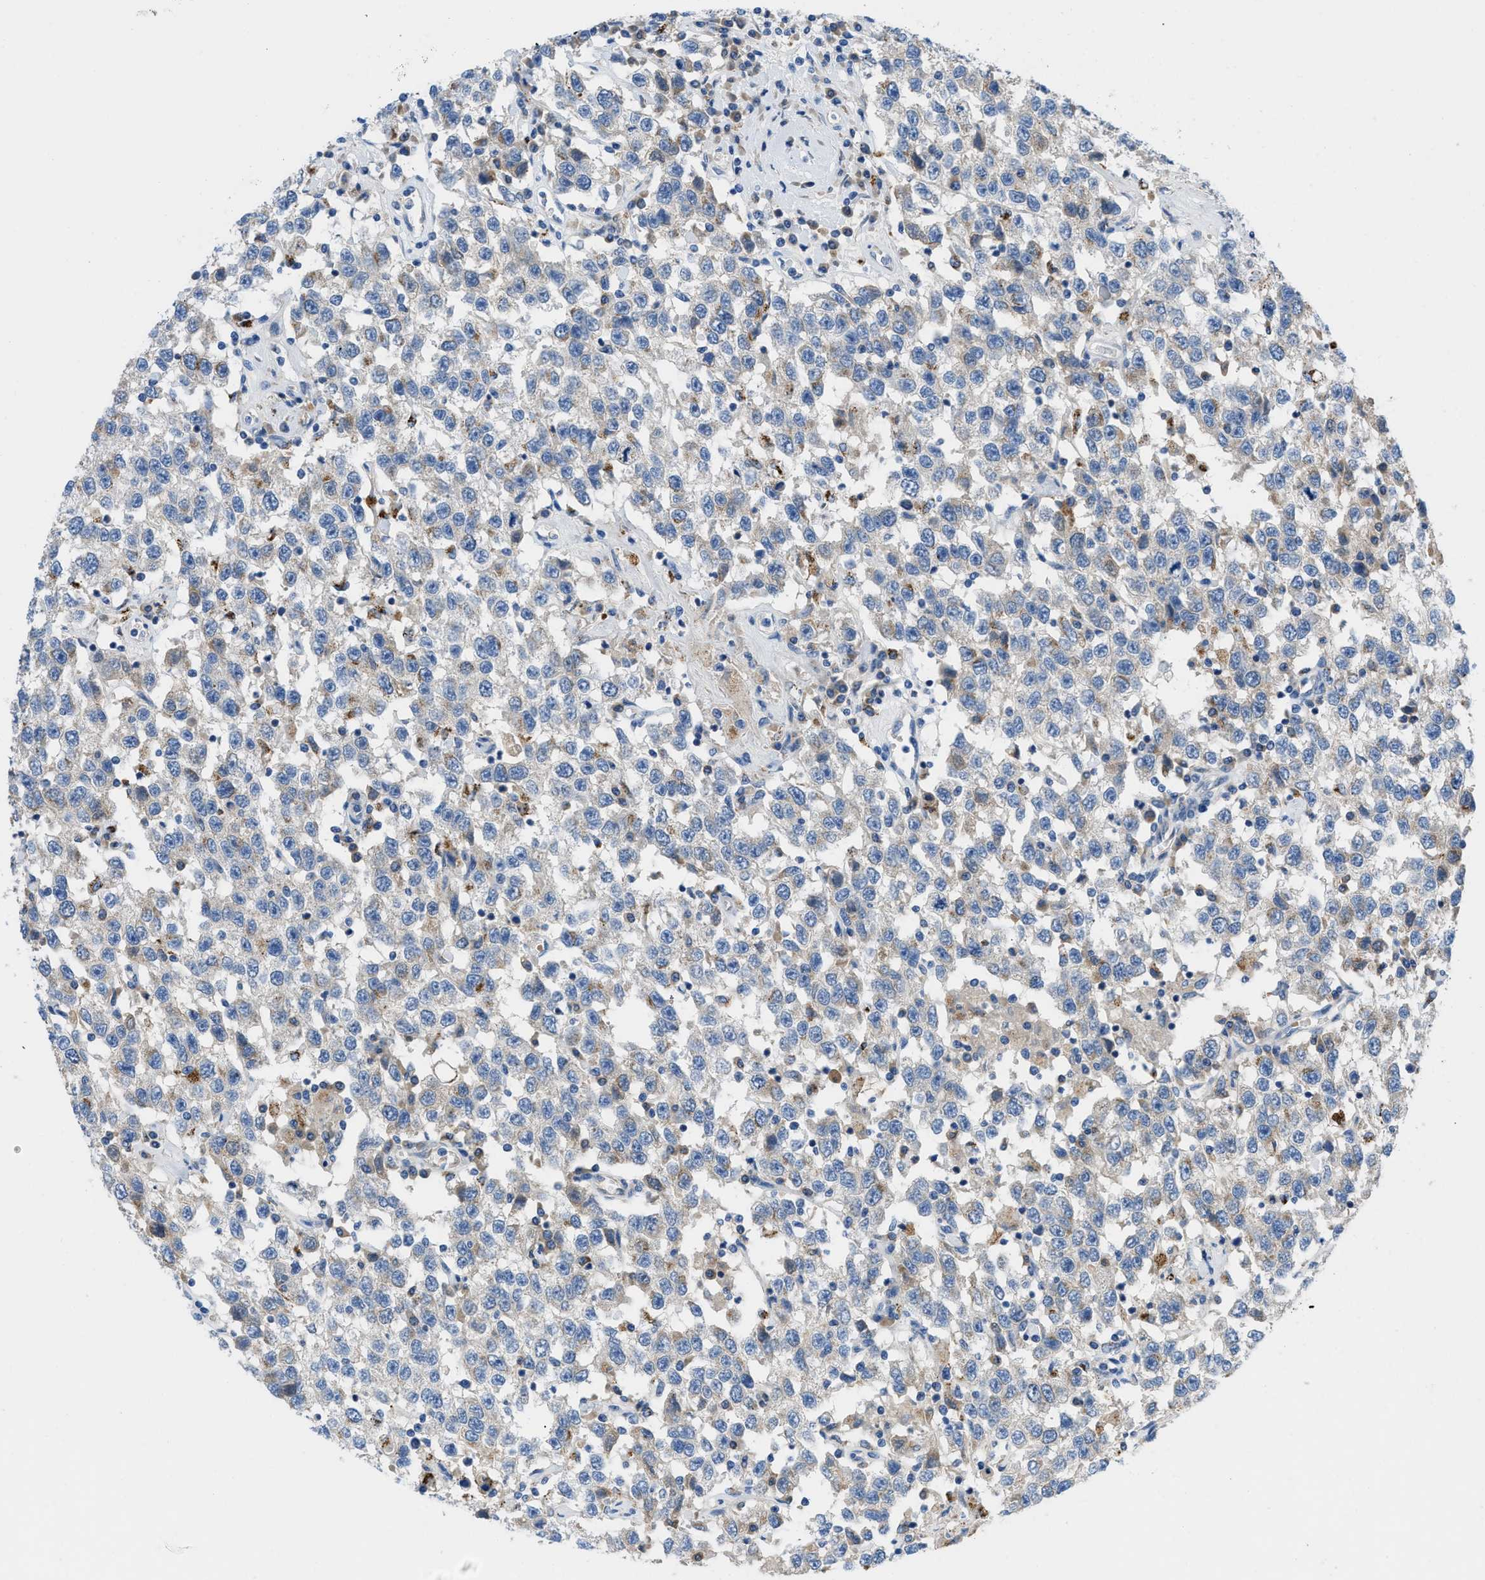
{"staining": {"intensity": "weak", "quantity": "<25%", "location": "cytoplasmic/membranous"}, "tissue": "testis cancer", "cell_type": "Tumor cells", "image_type": "cancer", "snomed": [{"axis": "morphology", "description": "Seminoma, NOS"}, {"axis": "topography", "description": "Testis"}], "caption": "DAB immunohistochemical staining of testis seminoma displays no significant expression in tumor cells.", "gene": "TMEM248", "patient": {"sex": "male", "age": 41}}